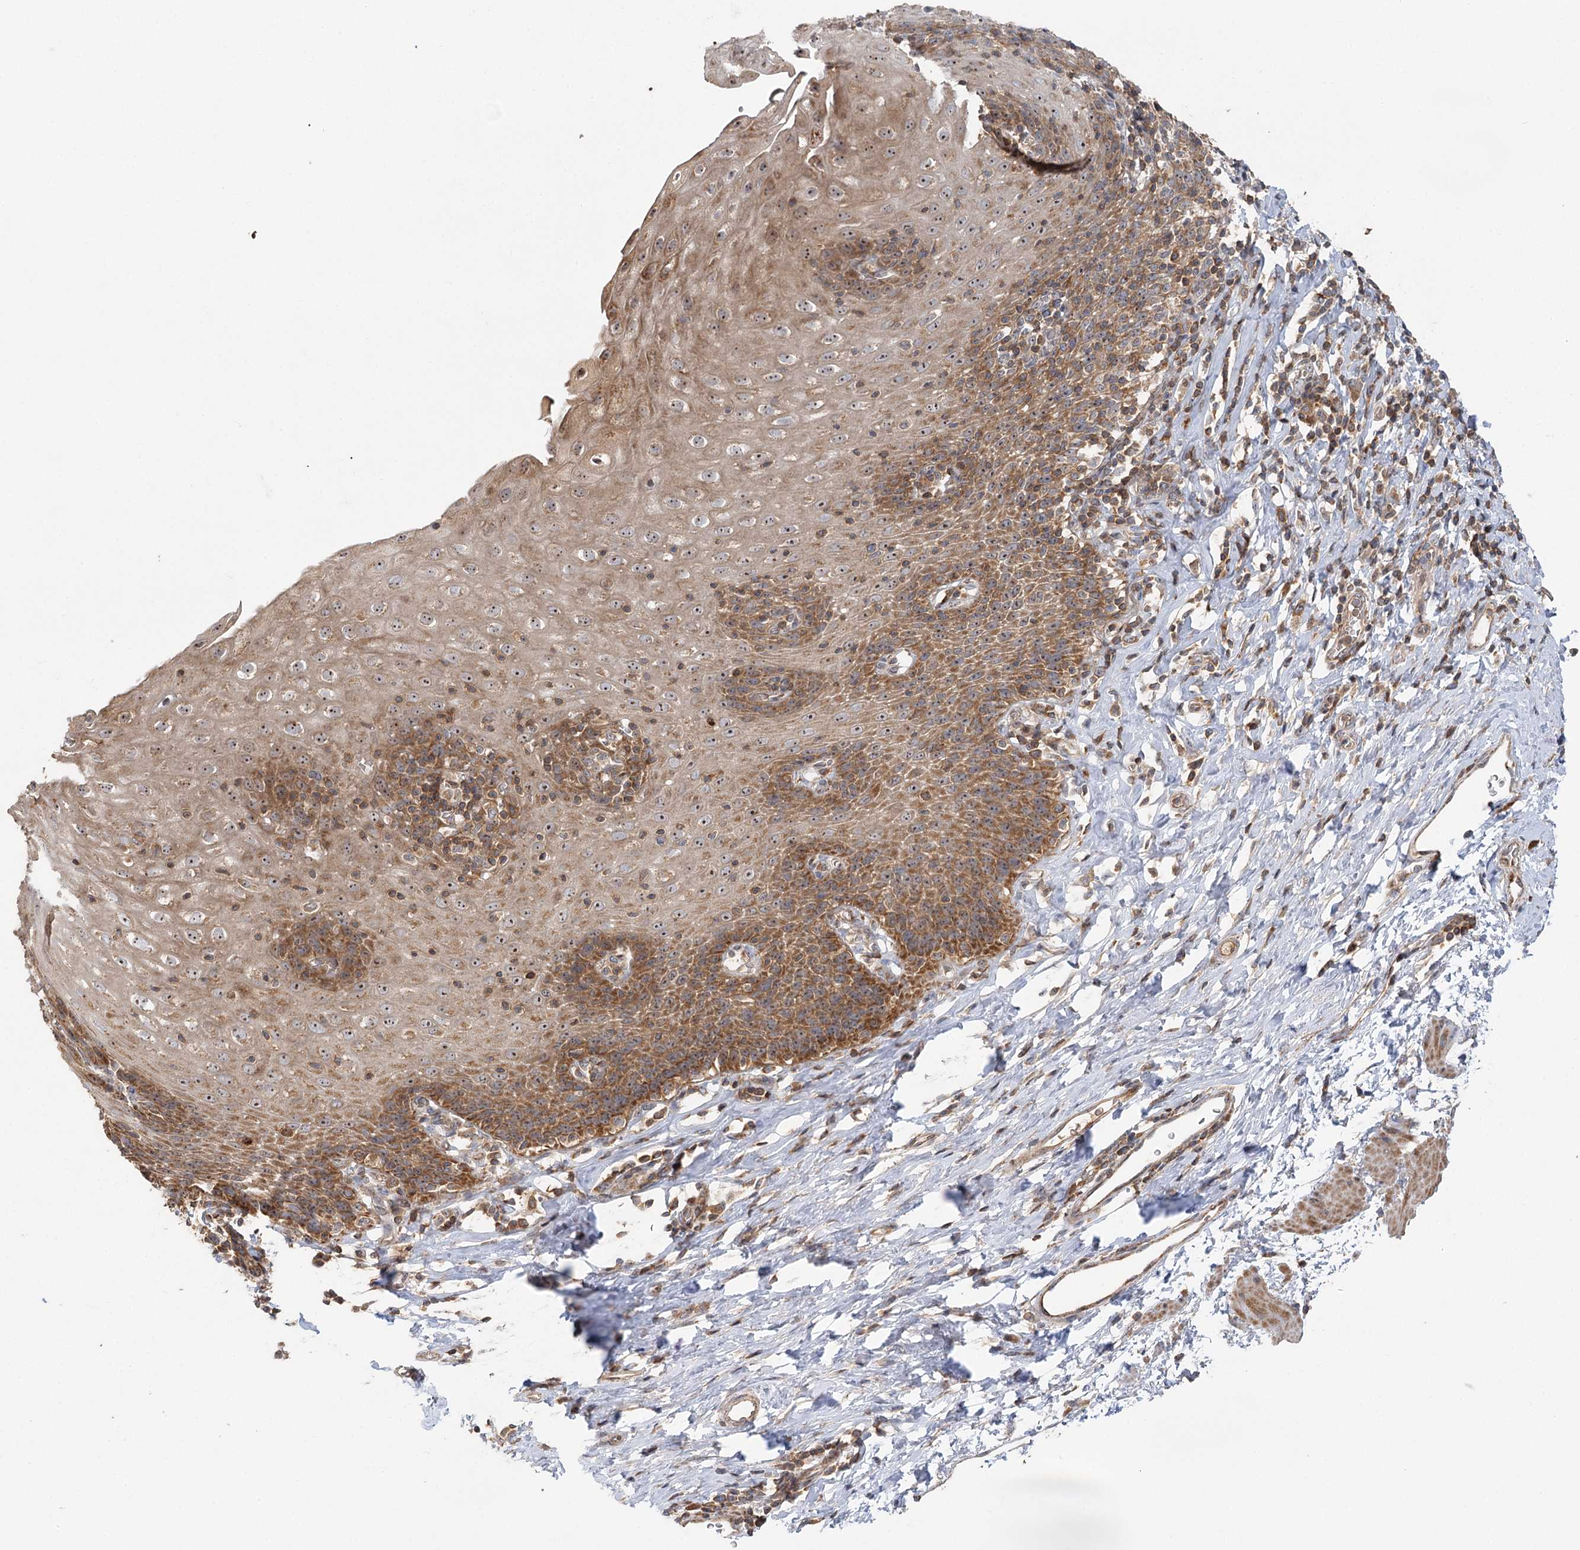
{"staining": {"intensity": "moderate", "quantity": ">75%", "location": "cytoplasmic/membranous,nuclear"}, "tissue": "esophagus", "cell_type": "Squamous epithelial cells", "image_type": "normal", "snomed": [{"axis": "morphology", "description": "Normal tissue, NOS"}, {"axis": "topography", "description": "Esophagus"}], "caption": "Human esophagus stained with a brown dye demonstrates moderate cytoplasmic/membranous,nuclear positive positivity in approximately >75% of squamous epithelial cells.", "gene": "ENSG00000273217", "patient": {"sex": "female", "age": 61}}